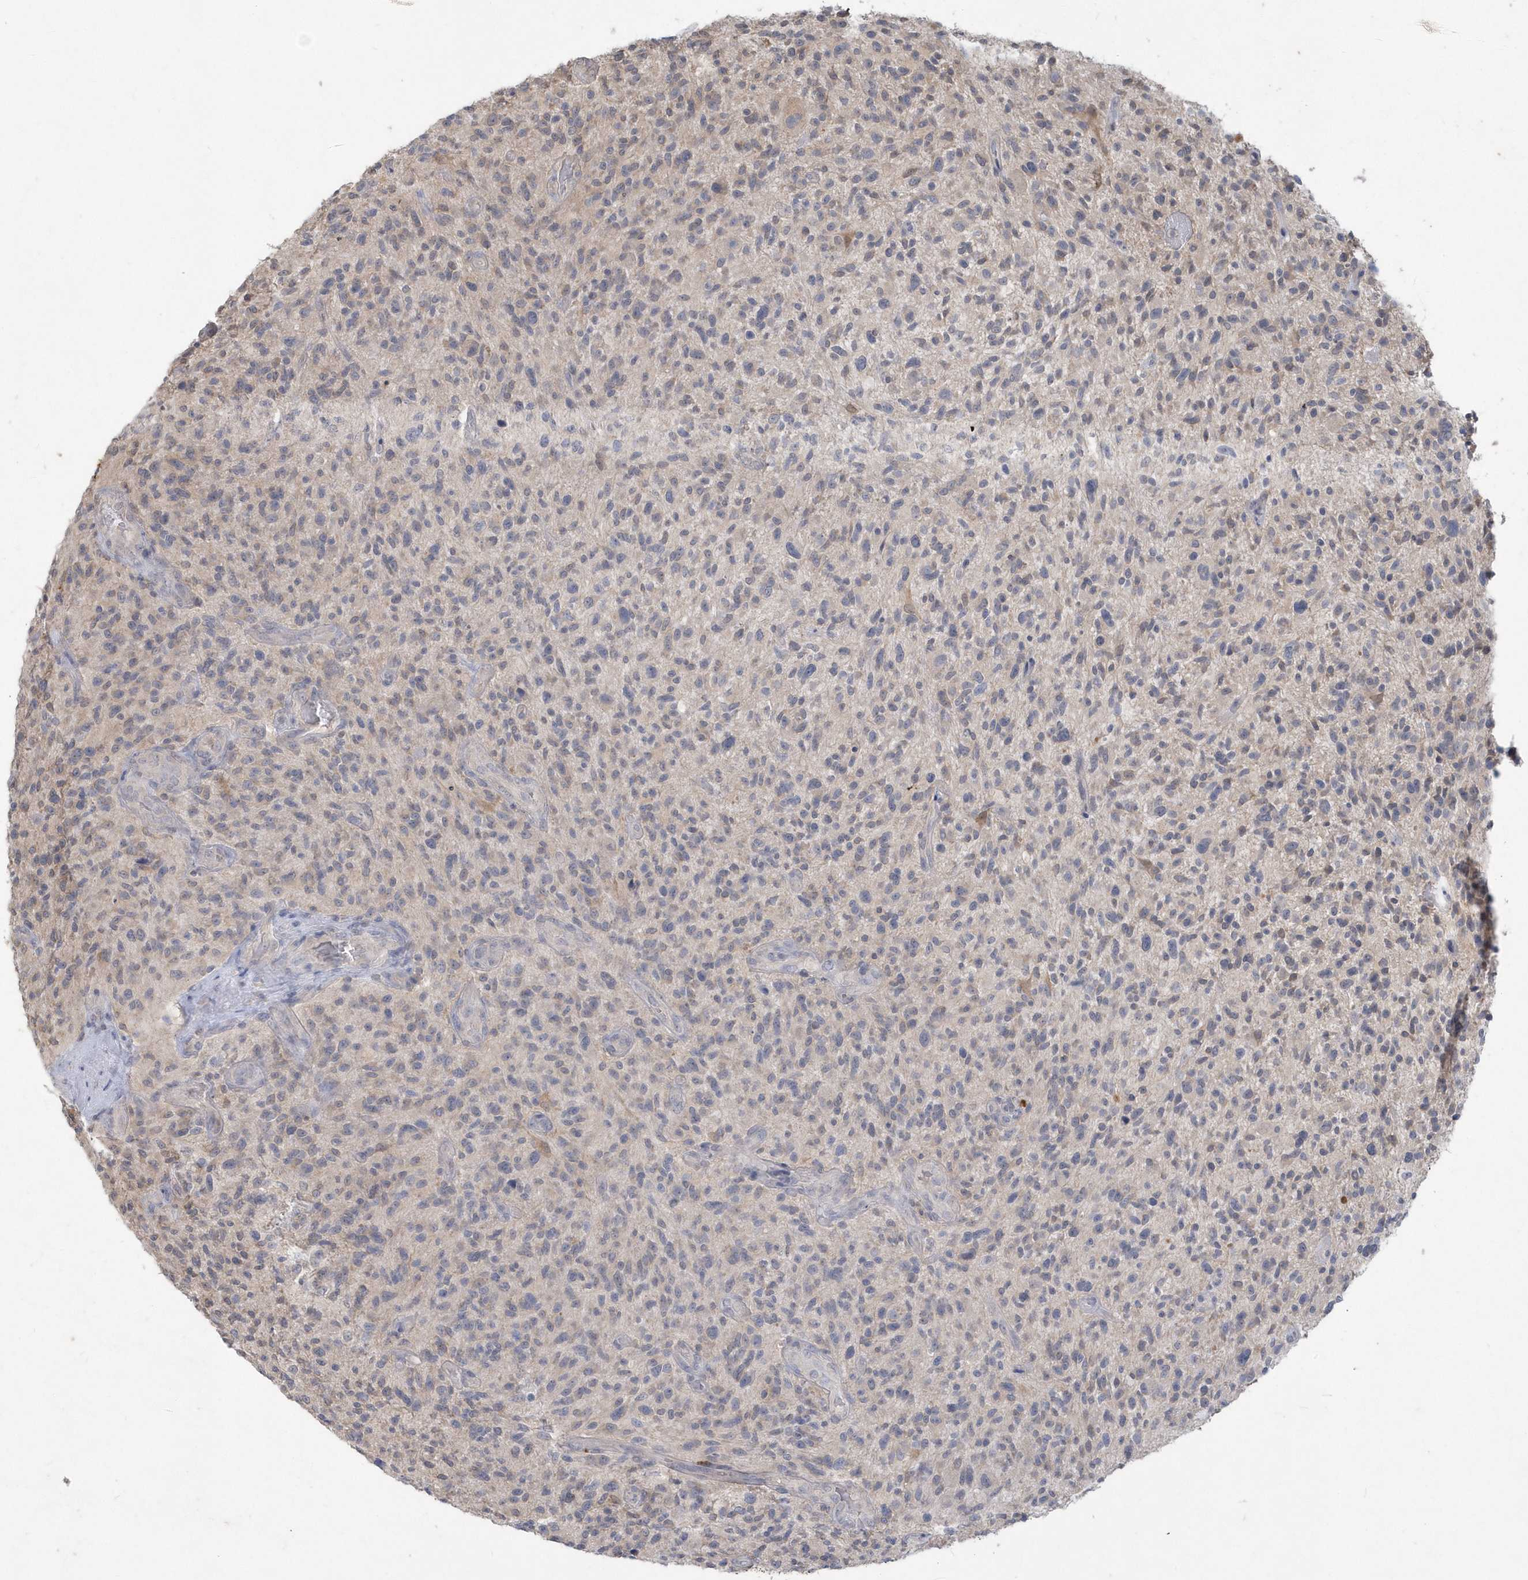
{"staining": {"intensity": "weak", "quantity": "25%-75%", "location": "cytoplasmic/membranous"}, "tissue": "glioma", "cell_type": "Tumor cells", "image_type": "cancer", "snomed": [{"axis": "morphology", "description": "Glioma, malignant, High grade"}, {"axis": "topography", "description": "Brain"}], "caption": "Immunohistochemistry (IHC) photomicrograph of glioma stained for a protein (brown), which reveals low levels of weak cytoplasmic/membranous positivity in about 25%-75% of tumor cells.", "gene": "AKR7A2", "patient": {"sex": "male", "age": 47}}